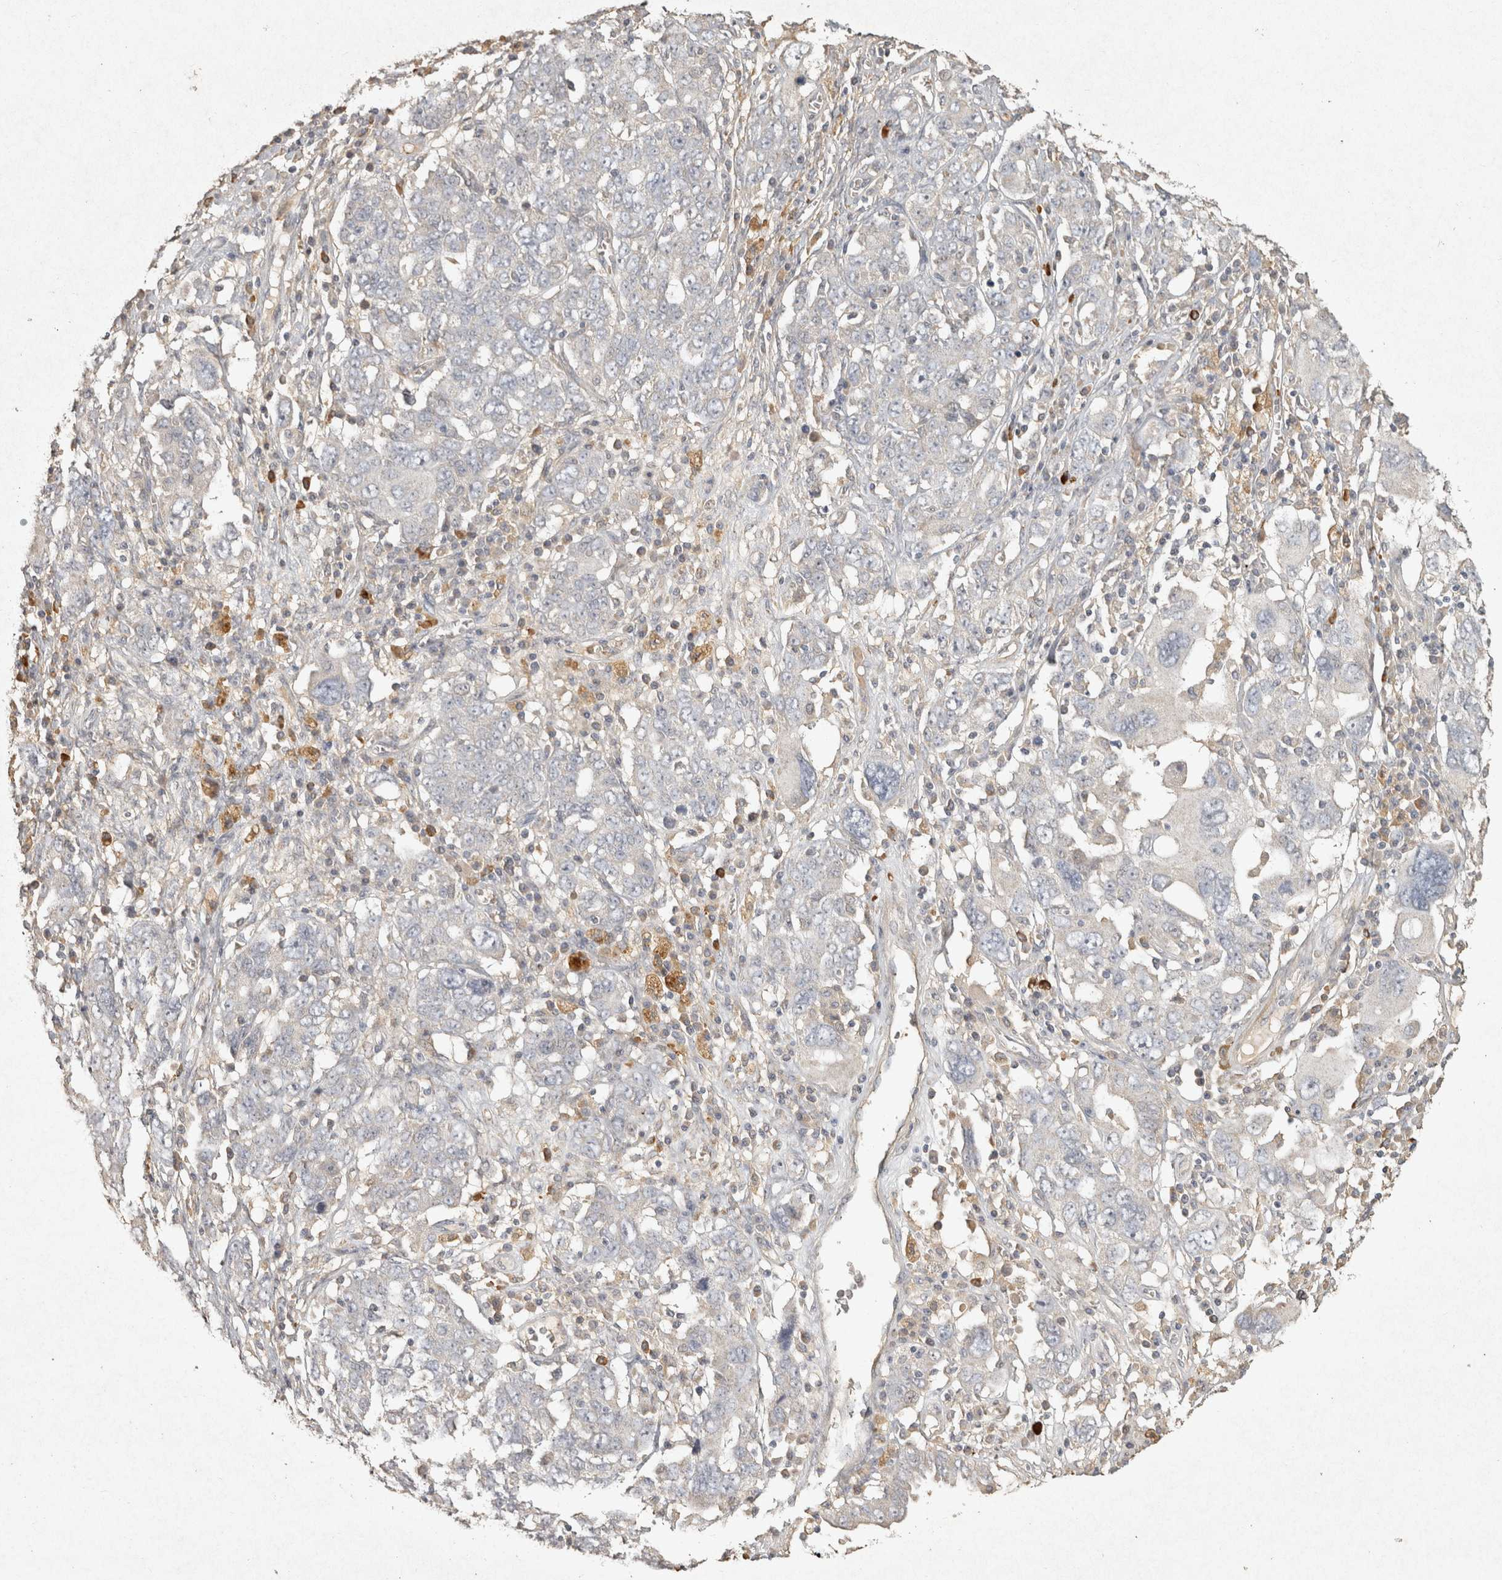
{"staining": {"intensity": "negative", "quantity": "none", "location": "none"}, "tissue": "ovarian cancer", "cell_type": "Tumor cells", "image_type": "cancer", "snomed": [{"axis": "morphology", "description": "Carcinoma, endometroid"}, {"axis": "topography", "description": "Ovary"}], "caption": "Human ovarian endometroid carcinoma stained for a protein using immunohistochemistry (IHC) shows no positivity in tumor cells.", "gene": "OSTN", "patient": {"sex": "female", "age": 62}}